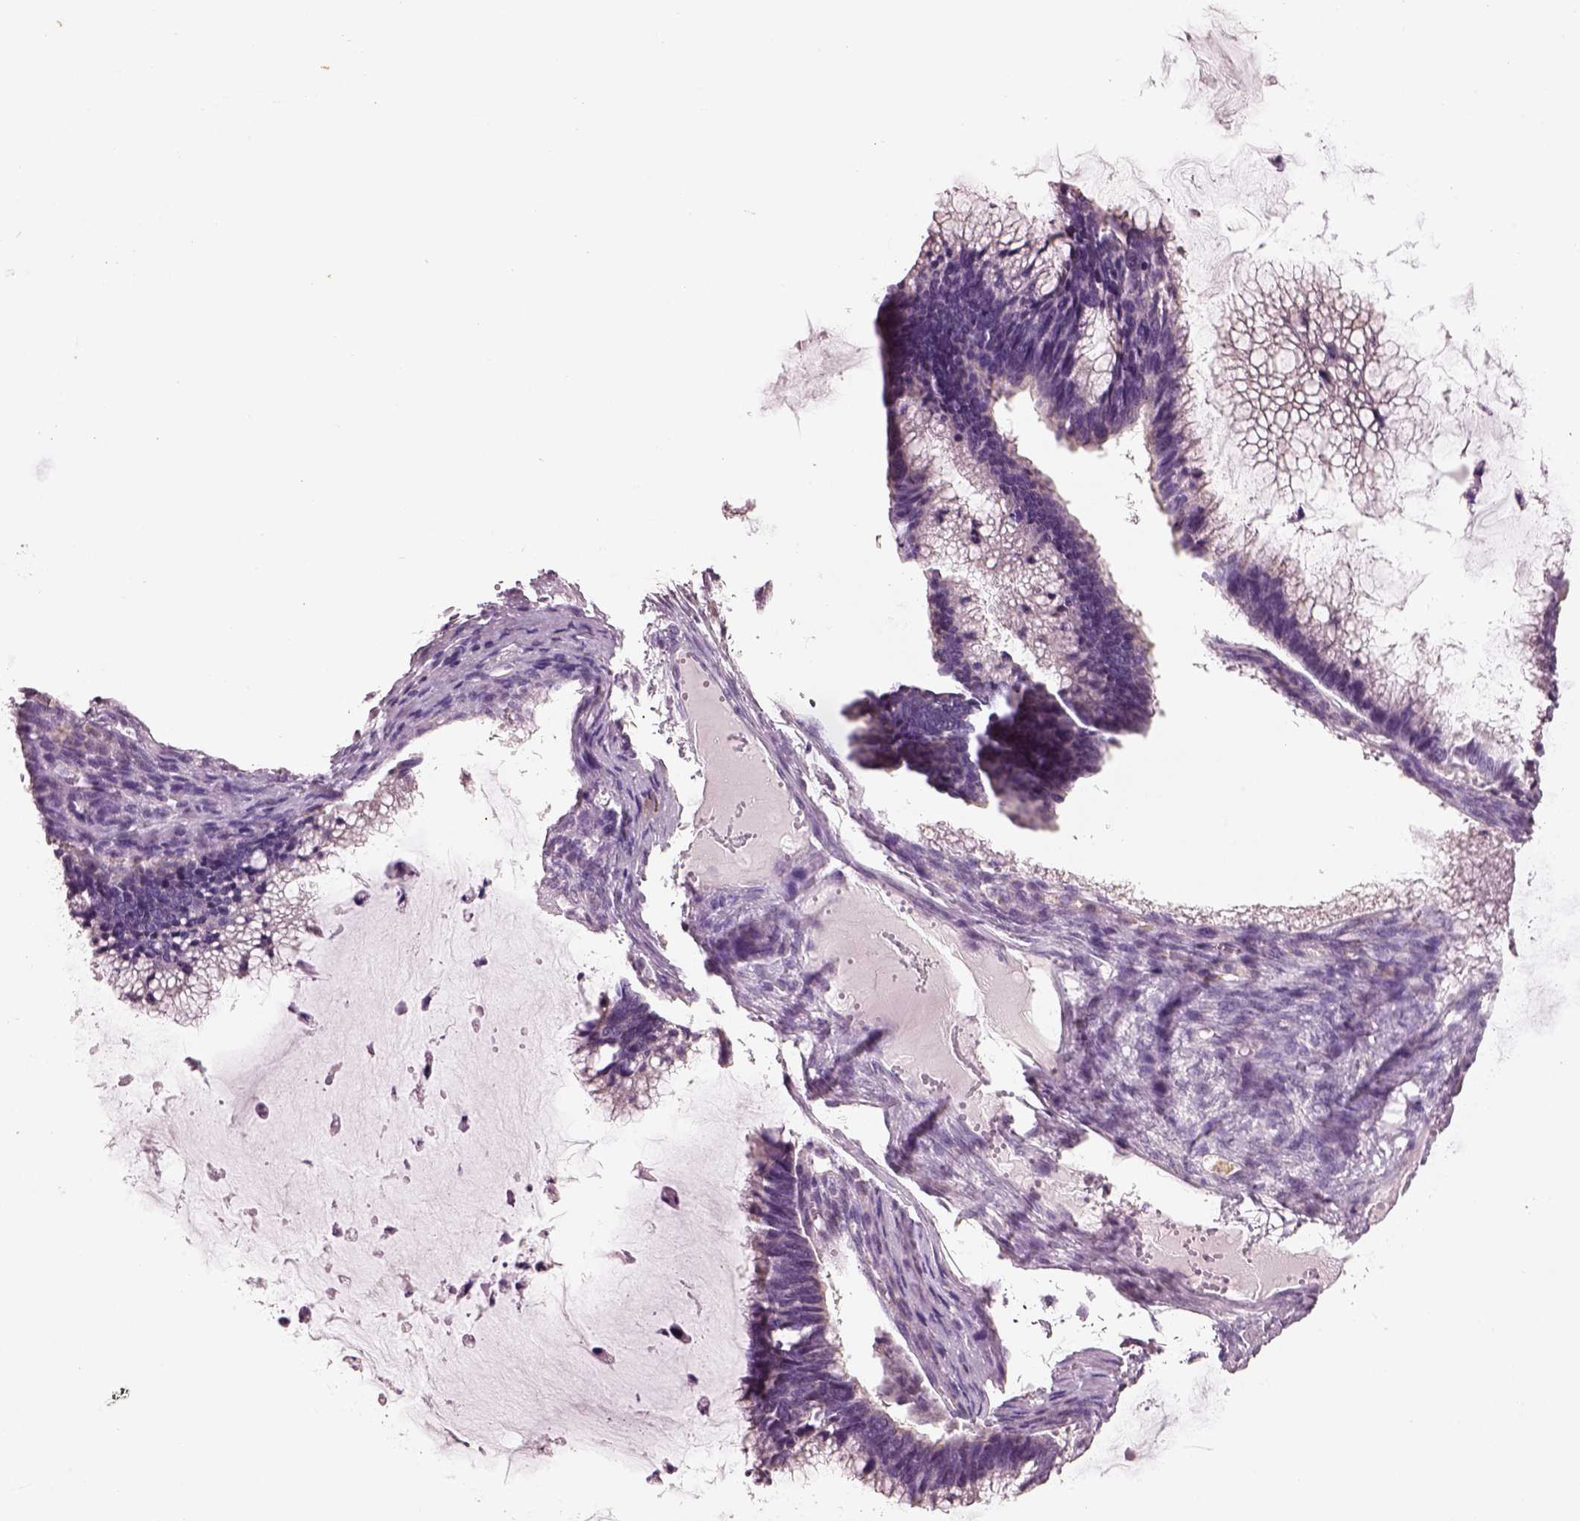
{"staining": {"intensity": "weak", "quantity": "<25%", "location": "cytoplasmic/membranous"}, "tissue": "ovarian cancer", "cell_type": "Tumor cells", "image_type": "cancer", "snomed": [{"axis": "morphology", "description": "Cystadenocarcinoma, mucinous, NOS"}, {"axis": "topography", "description": "Ovary"}], "caption": "DAB (3,3'-diaminobenzidine) immunohistochemical staining of human ovarian mucinous cystadenocarcinoma displays no significant positivity in tumor cells. The staining was performed using DAB (3,3'-diaminobenzidine) to visualize the protein expression in brown, while the nuclei were stained in blue with hematoxylin (Magnification: 20x).", "gene": "ELSPBP1", "patient": {"sex": "female", "age": 38}}